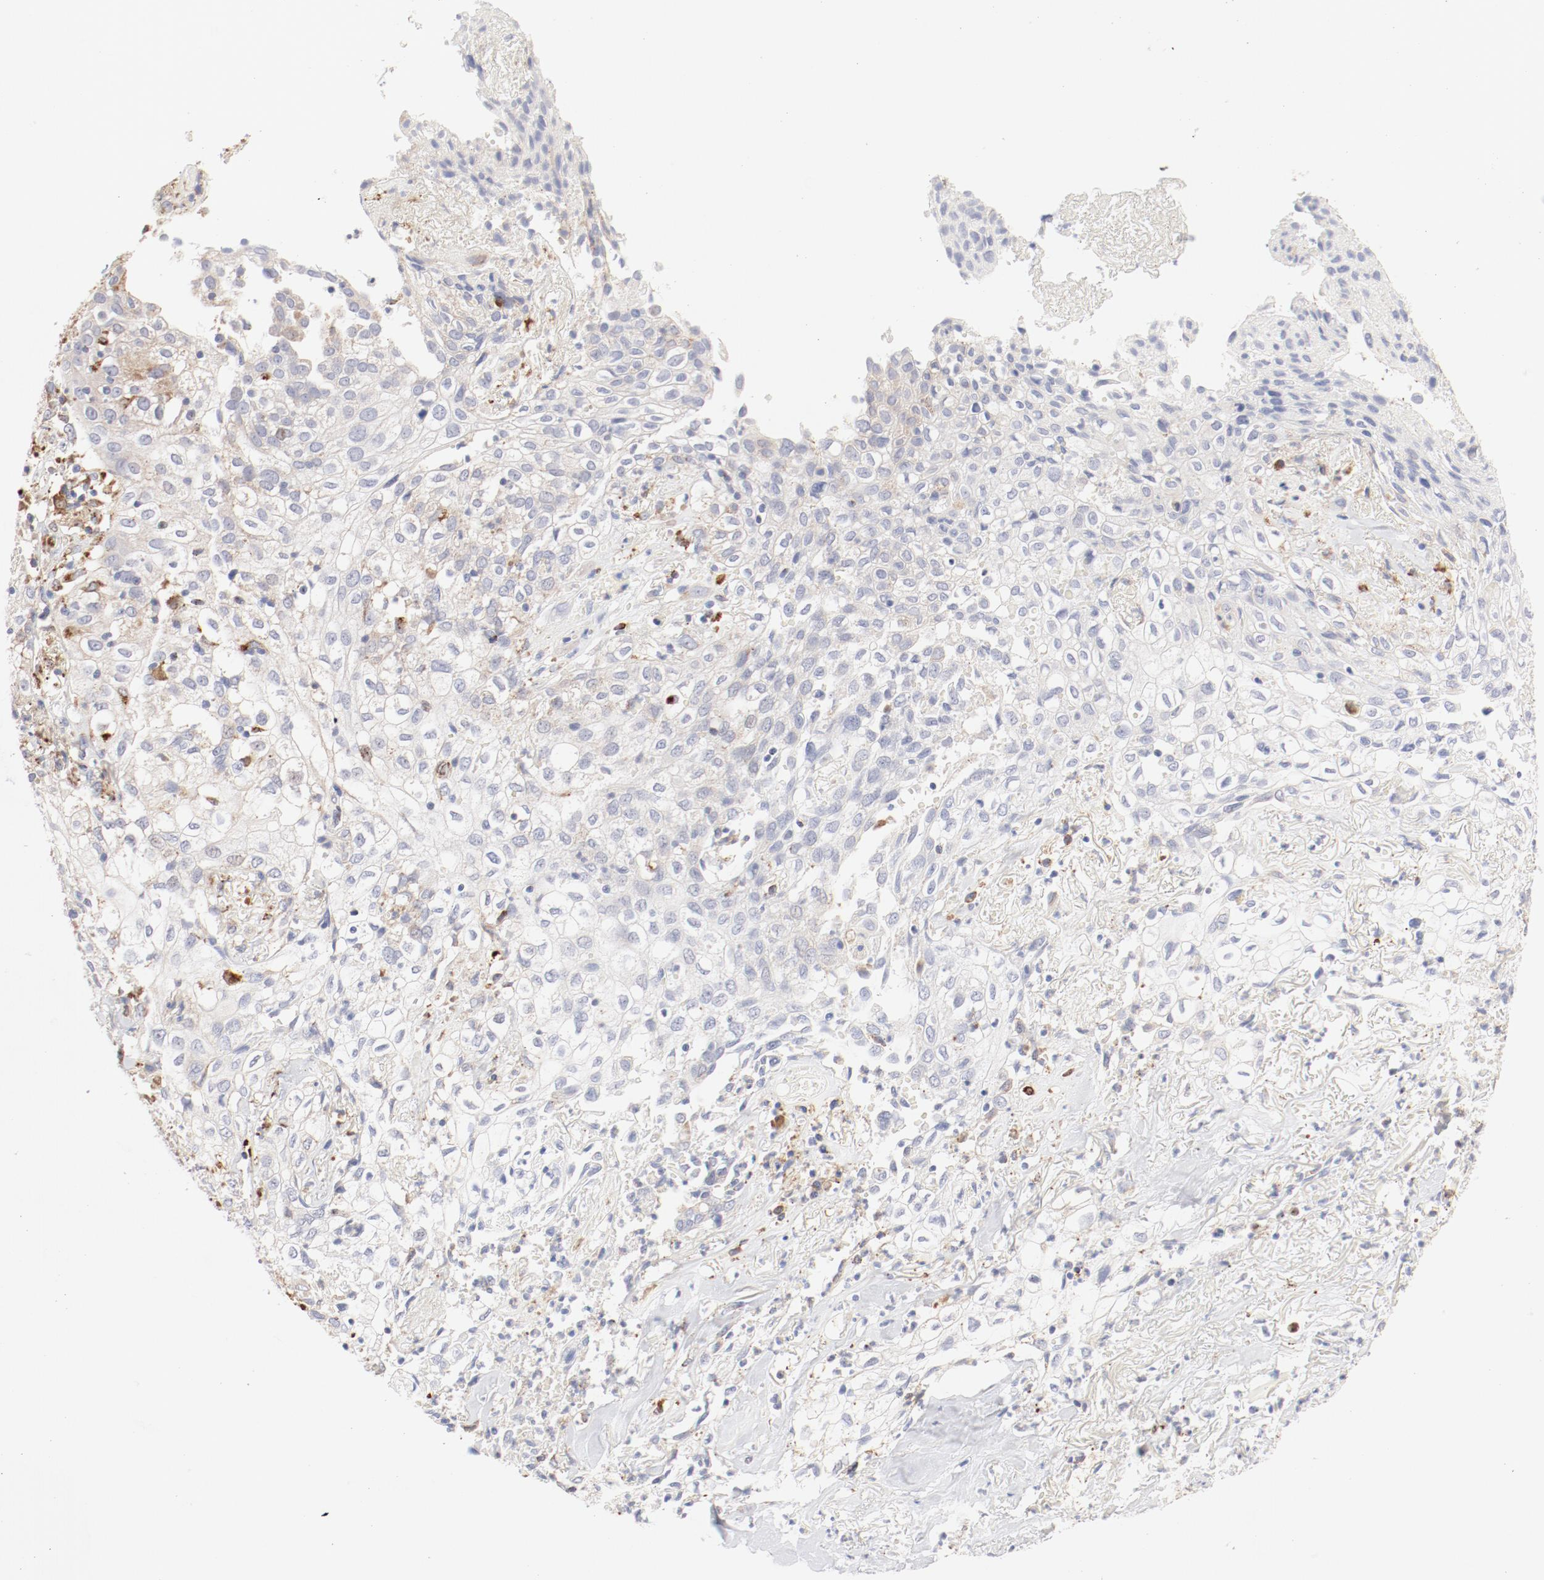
{"staining": {"intensity": "negative", "quantity": "none", "location": "none"}, "tissue": "skin cancer", "cell_type": "Tumor cells", "image_type": "cancer", "snomed": [{"axis": "morphology", "description": "Squamous cell carcinoma, NOS"}, {"axis": "topography", "description": "Skin"}], "caption": "There is no significant positivity in tumor cells of squamous cell carcinoma (skin).", "gene": "CTSH", "patient": {"sex": "male", "age": 65}}